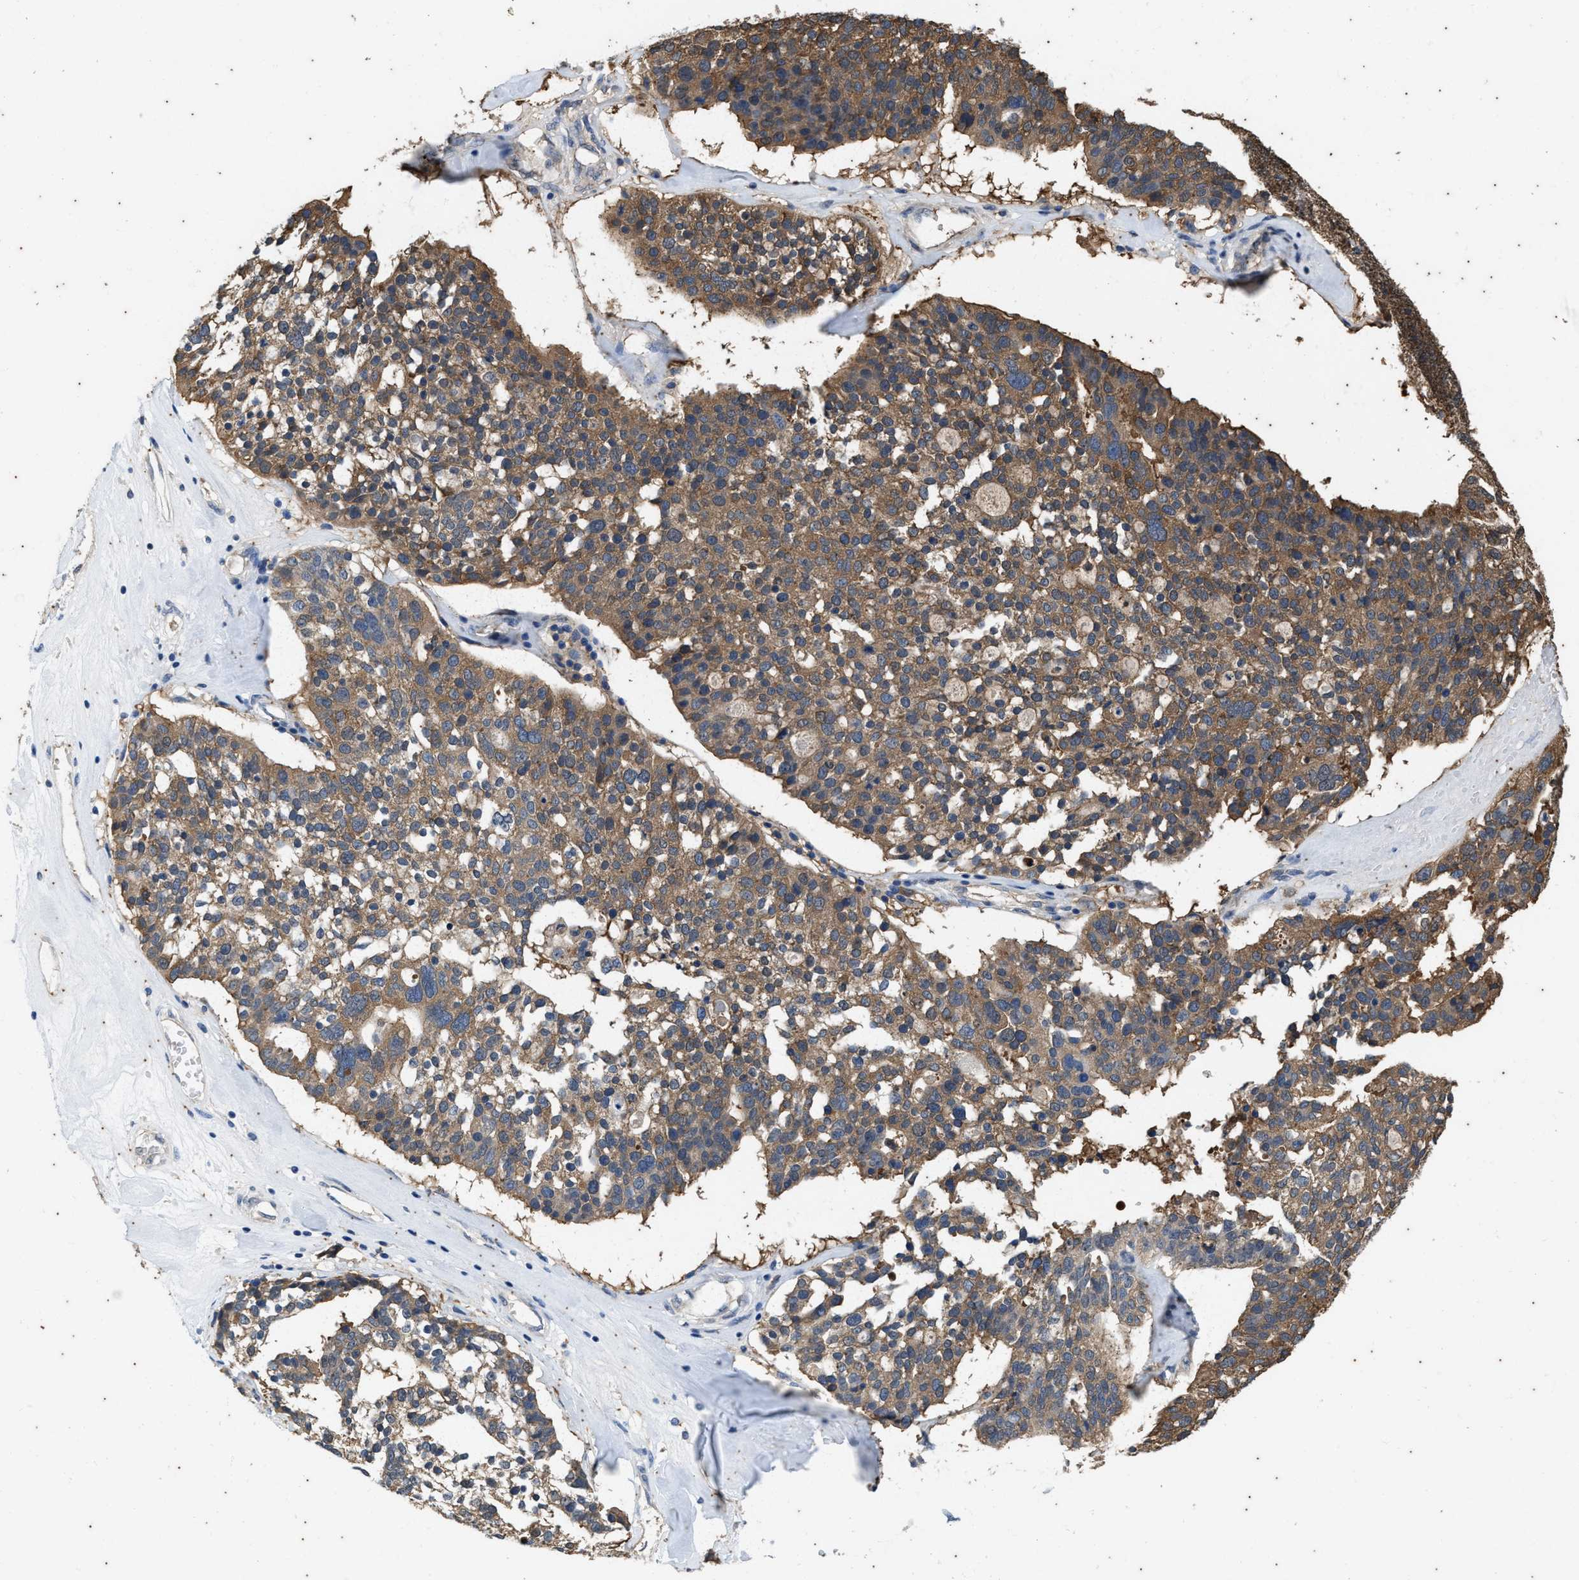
{"staining": {"intensity": "moderate", "quantity": ">75%", "location": "cytoplasmic/membranous"}, "tissue": "ovarian cancer", "cell_type": "Tumor cells", "image_type": "cancer", "snomed": [{"axis": "morphology", "description": "Cystadenocarcinoma, serous, NOS"}, {"axis": "topography", "description": "Ovary"}], "caption": "High-power microscopy captured an immunohistochemistry photomicrograph of ovarian cancer, revealing moderate cytoplasmic/membranous staining in approximately >75% of tumor cells. The protein of interest is shown in brown color, while the nuclei are stained blue.", "gene": "COX19", "patient": {"sex": "female", "age": 59}}